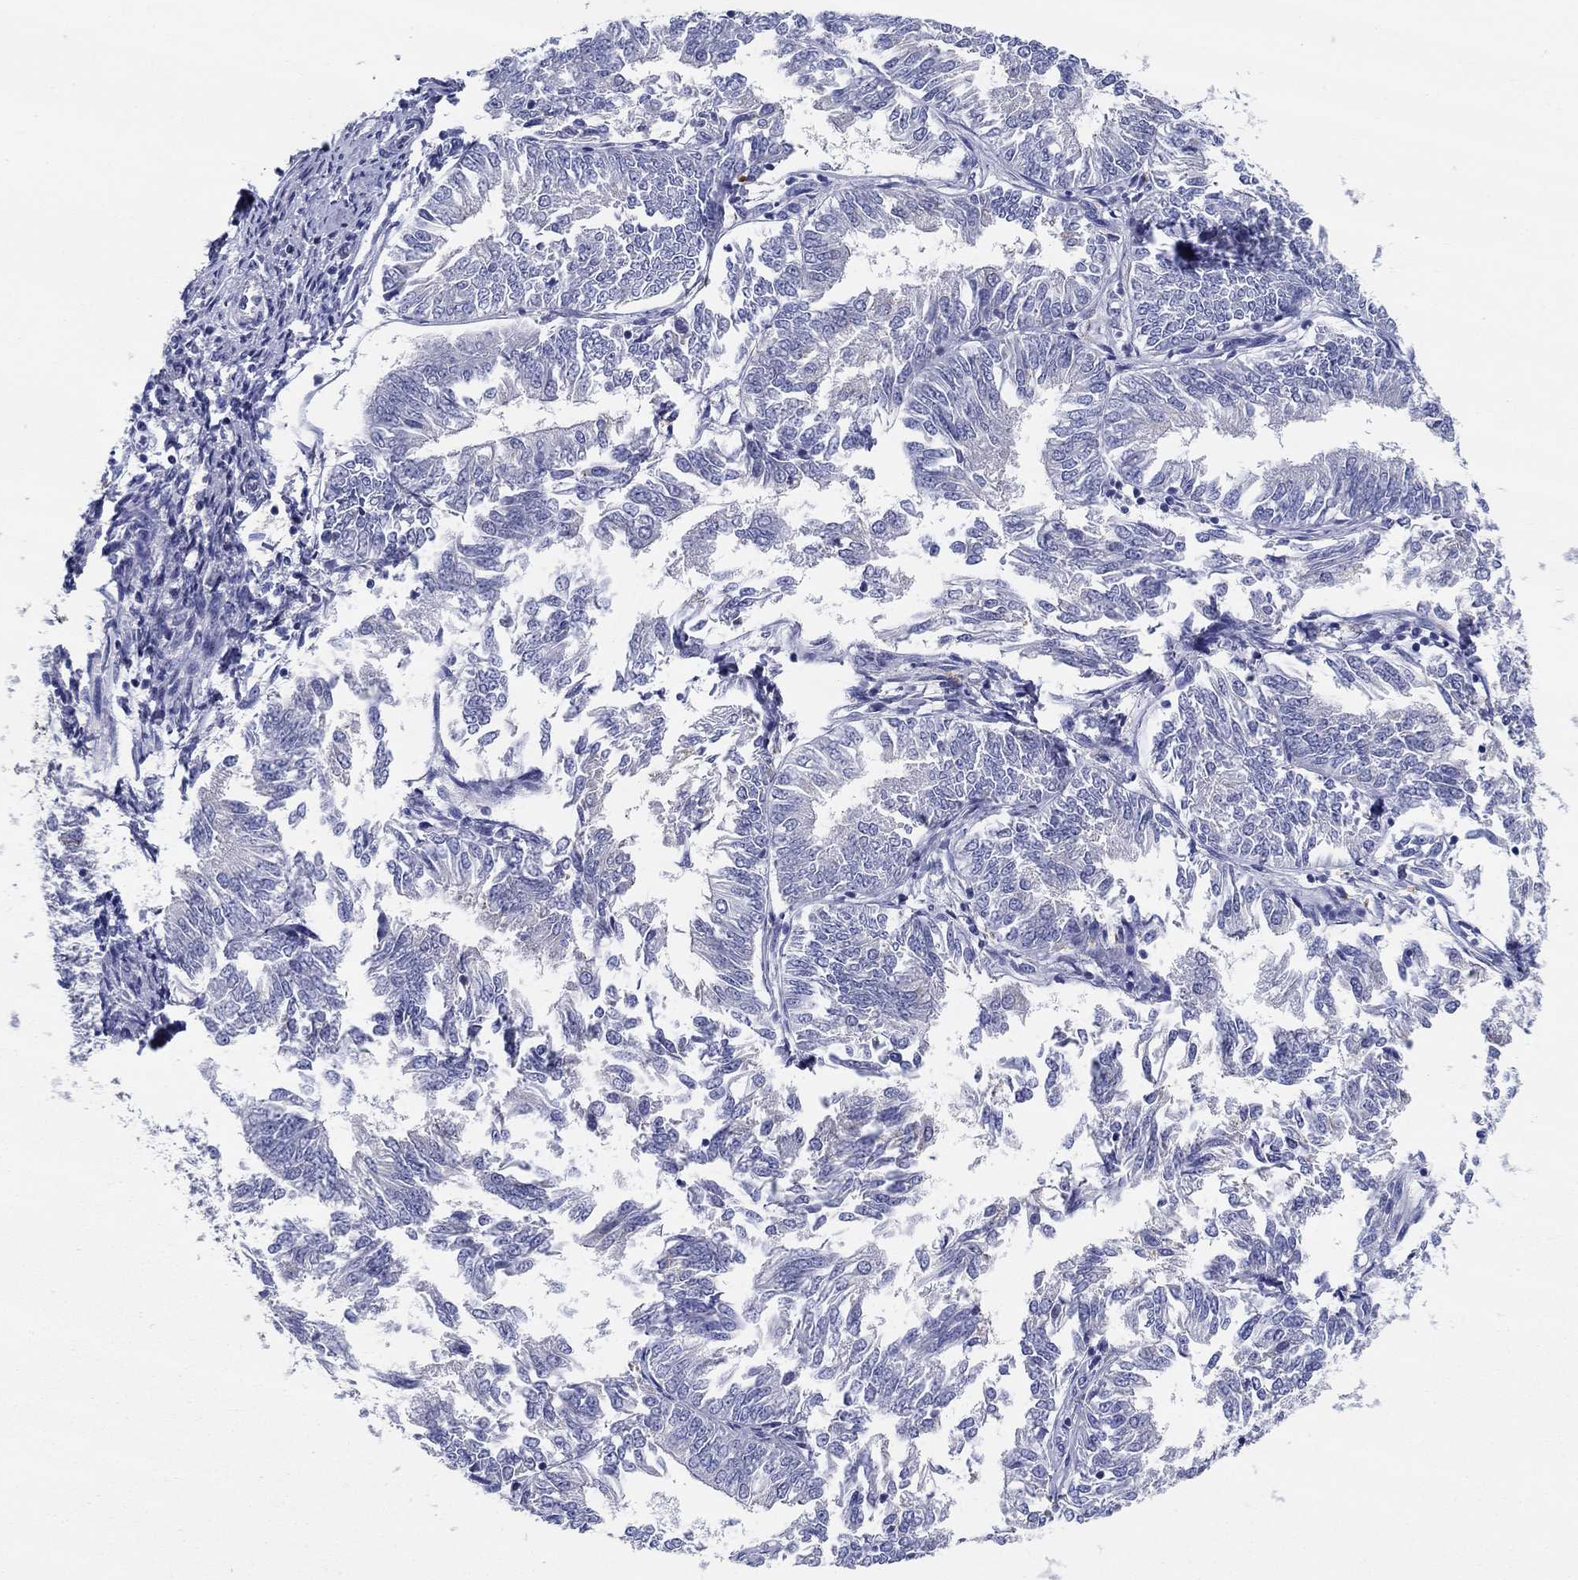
{"staining": {"intensity": "negative", "quantity": "none", "location": "none"}, "tissue": "endometrial cancer", "cell_type": "Tumor cells", "image_type": "cancer", "snomed": [{"axis": "morphology", "description": "Adenocarcinoma, NOS"}, {"axis": "topography", "description": "Endometrium"}], "caption": "IHC image of neoplastic tissue: human endometrial cancer stained with DAB reveals no significant protein positivity in tumor cells. The staining was performed using DAB (3,3'-diaminobenzidine) to visualize the protein expression in brown, while the nuclei were stained in blue with hematoxylin (Magnification: 20x).", "gene": "RAP1GAP", "patient": {"sex": "female", "age": 58}}